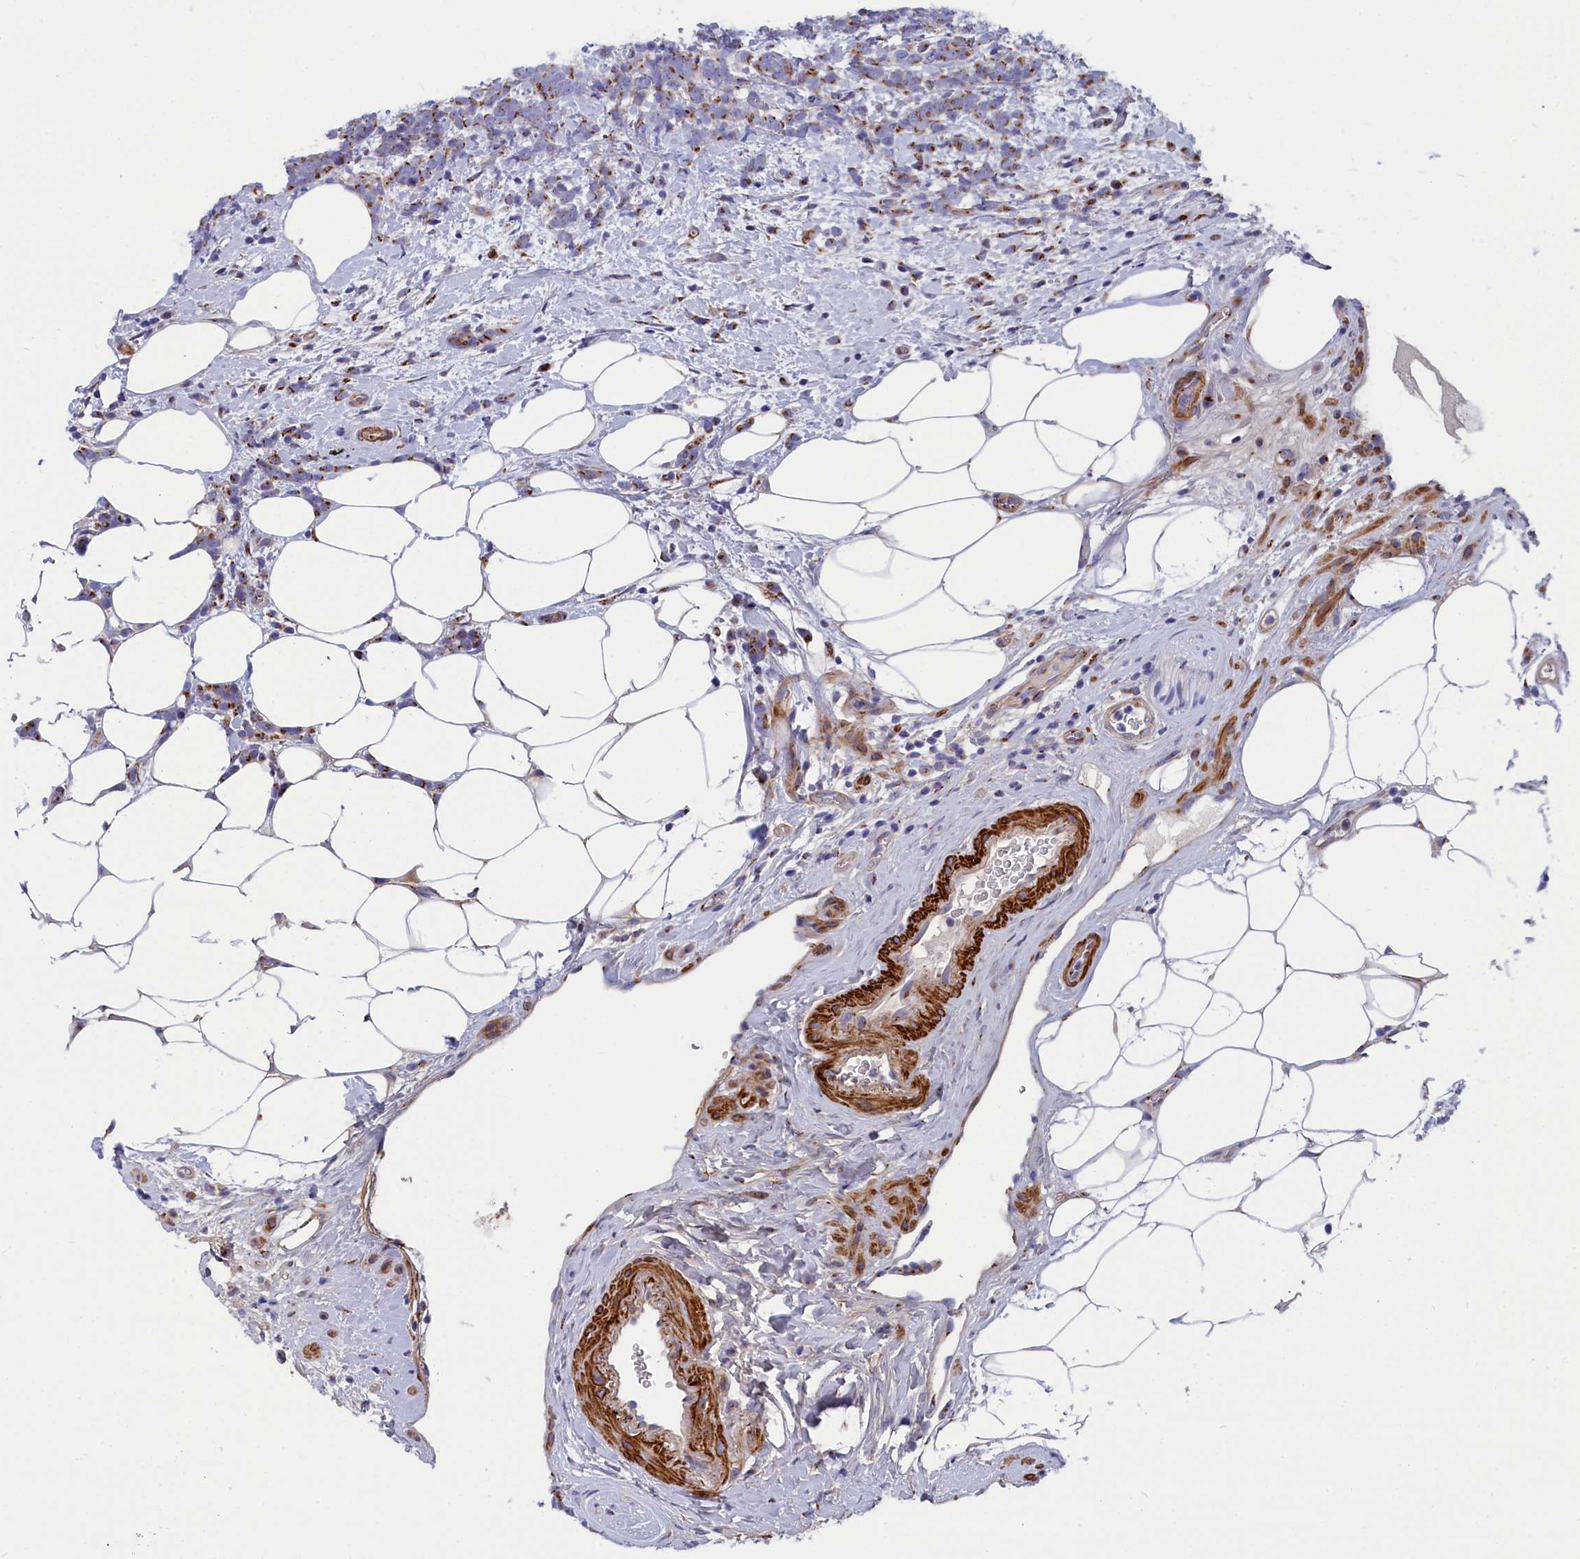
{"staining": {"intensity": "moderate", "quantity": ">75%", "location": "cytoplasmic/membranous"}, "tissue": "breast cancer", "cell_type": "Tumor cells", "image_type": "cancer", "snomed": [{"axis": "morphology", "description": "Lobular carcinoma"}, {"axis": "topography", "description": "Breast"}], "caption": "A medium amount of moderate cytoplasmic/membranous staining is seen in approximately >75% of tumor cells in lobular carcinoma (breast) tissue. (Brightfield microscopy of DAB IHC at high magnification).", "gene": "TUBGCP4", "patient": {"sex": "female", "age": 58}}